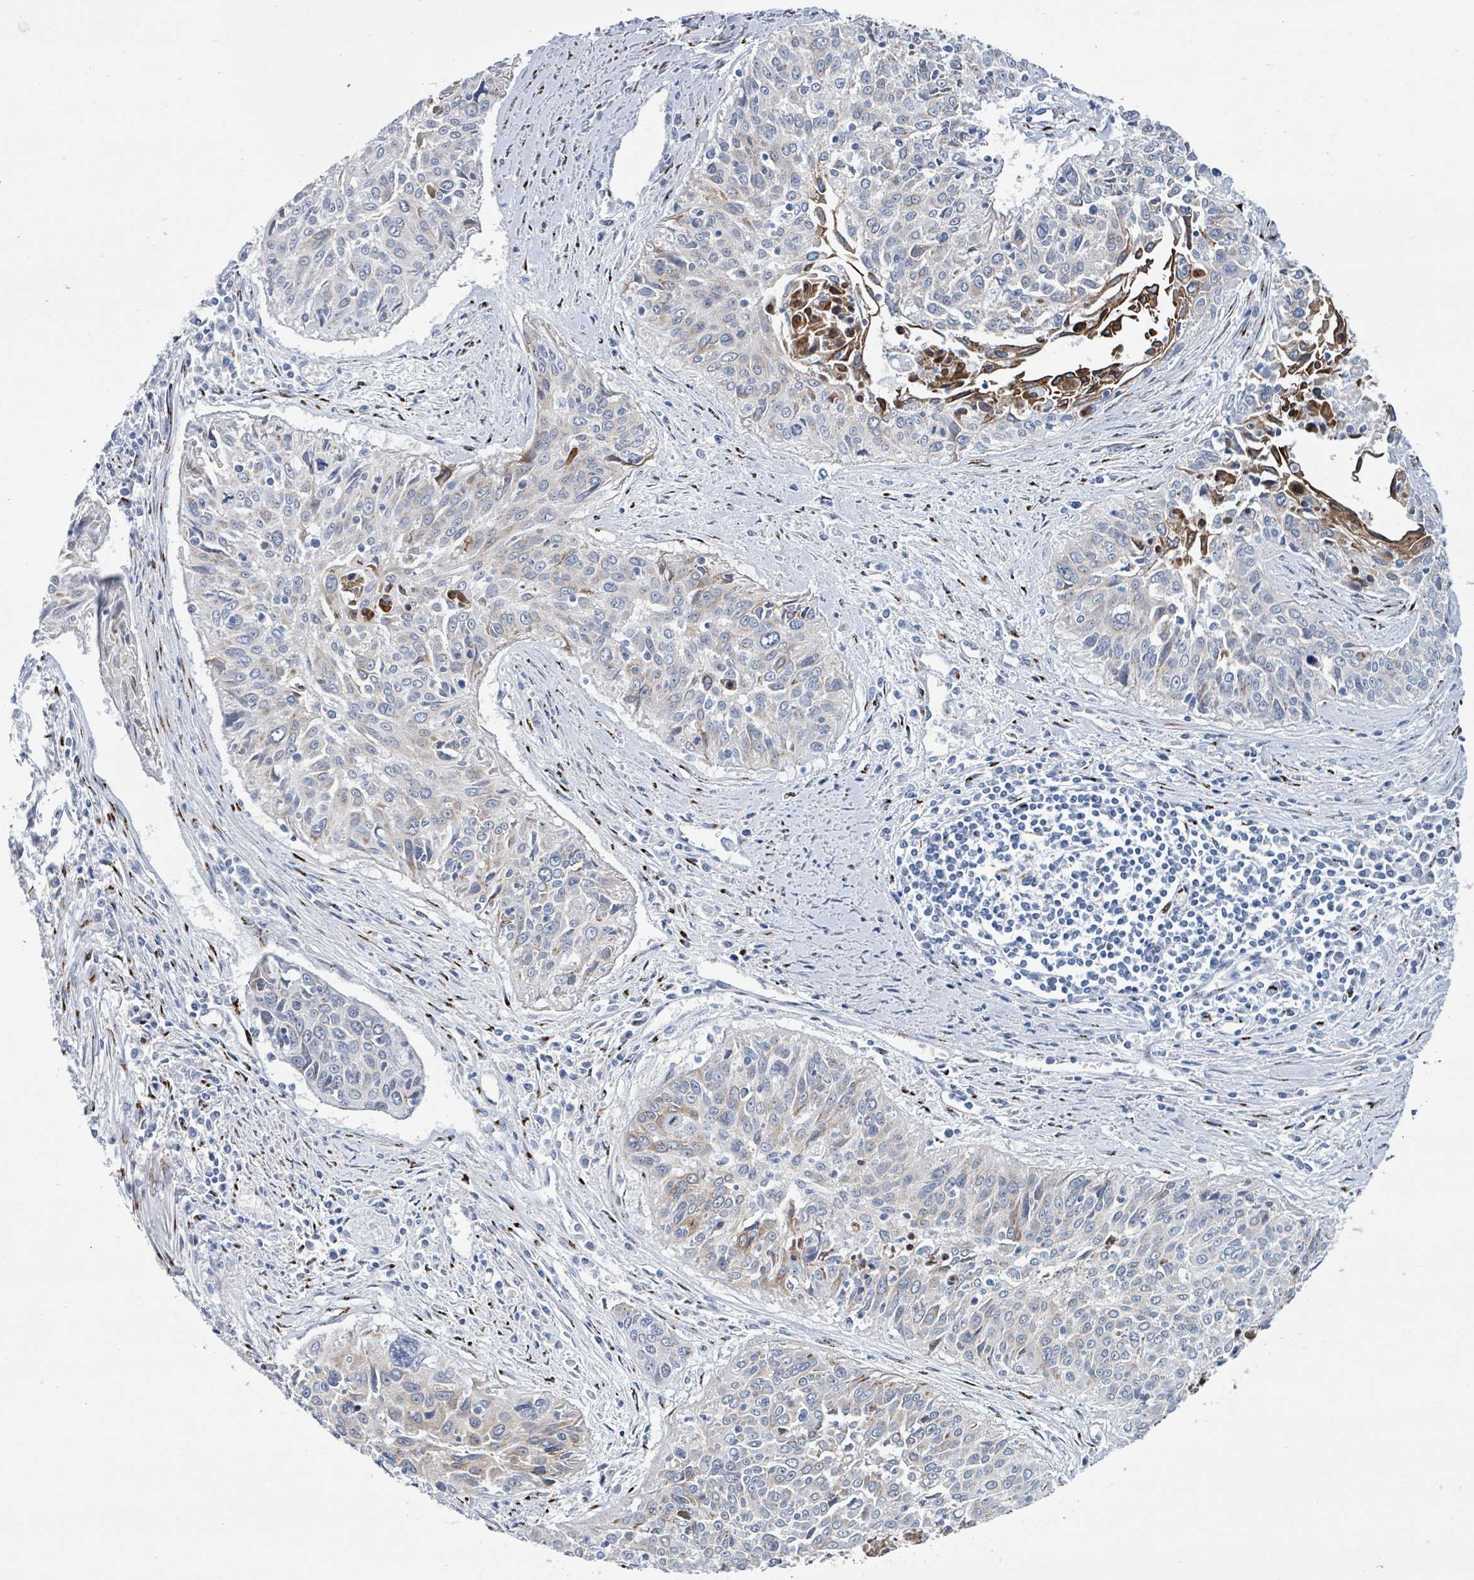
{"staining": {"intensity": "moderate", "quantity": "<25%", "location": "cytoplasmic/membranous"}, "tissue": "cervical cancer", "cell_type": "Tumor cells", "image_type": "cancer", "snomed": [{"axis": "morphology", "description": "Squamous cell carcinoma, NOS"}, {"axis": "topography", "description": "Cervix"}], "caption": "A brown stain shows moderate cytoplasmic/membranous positivity of a protein in human cervical cancer (squamous cell carcinoma) tumor cells. Immunohistochemistry stains the protein in brown and the nuclei are stained blue.", "gene": "DCAF5", "patient": {"sex": "female", "age": 55}}